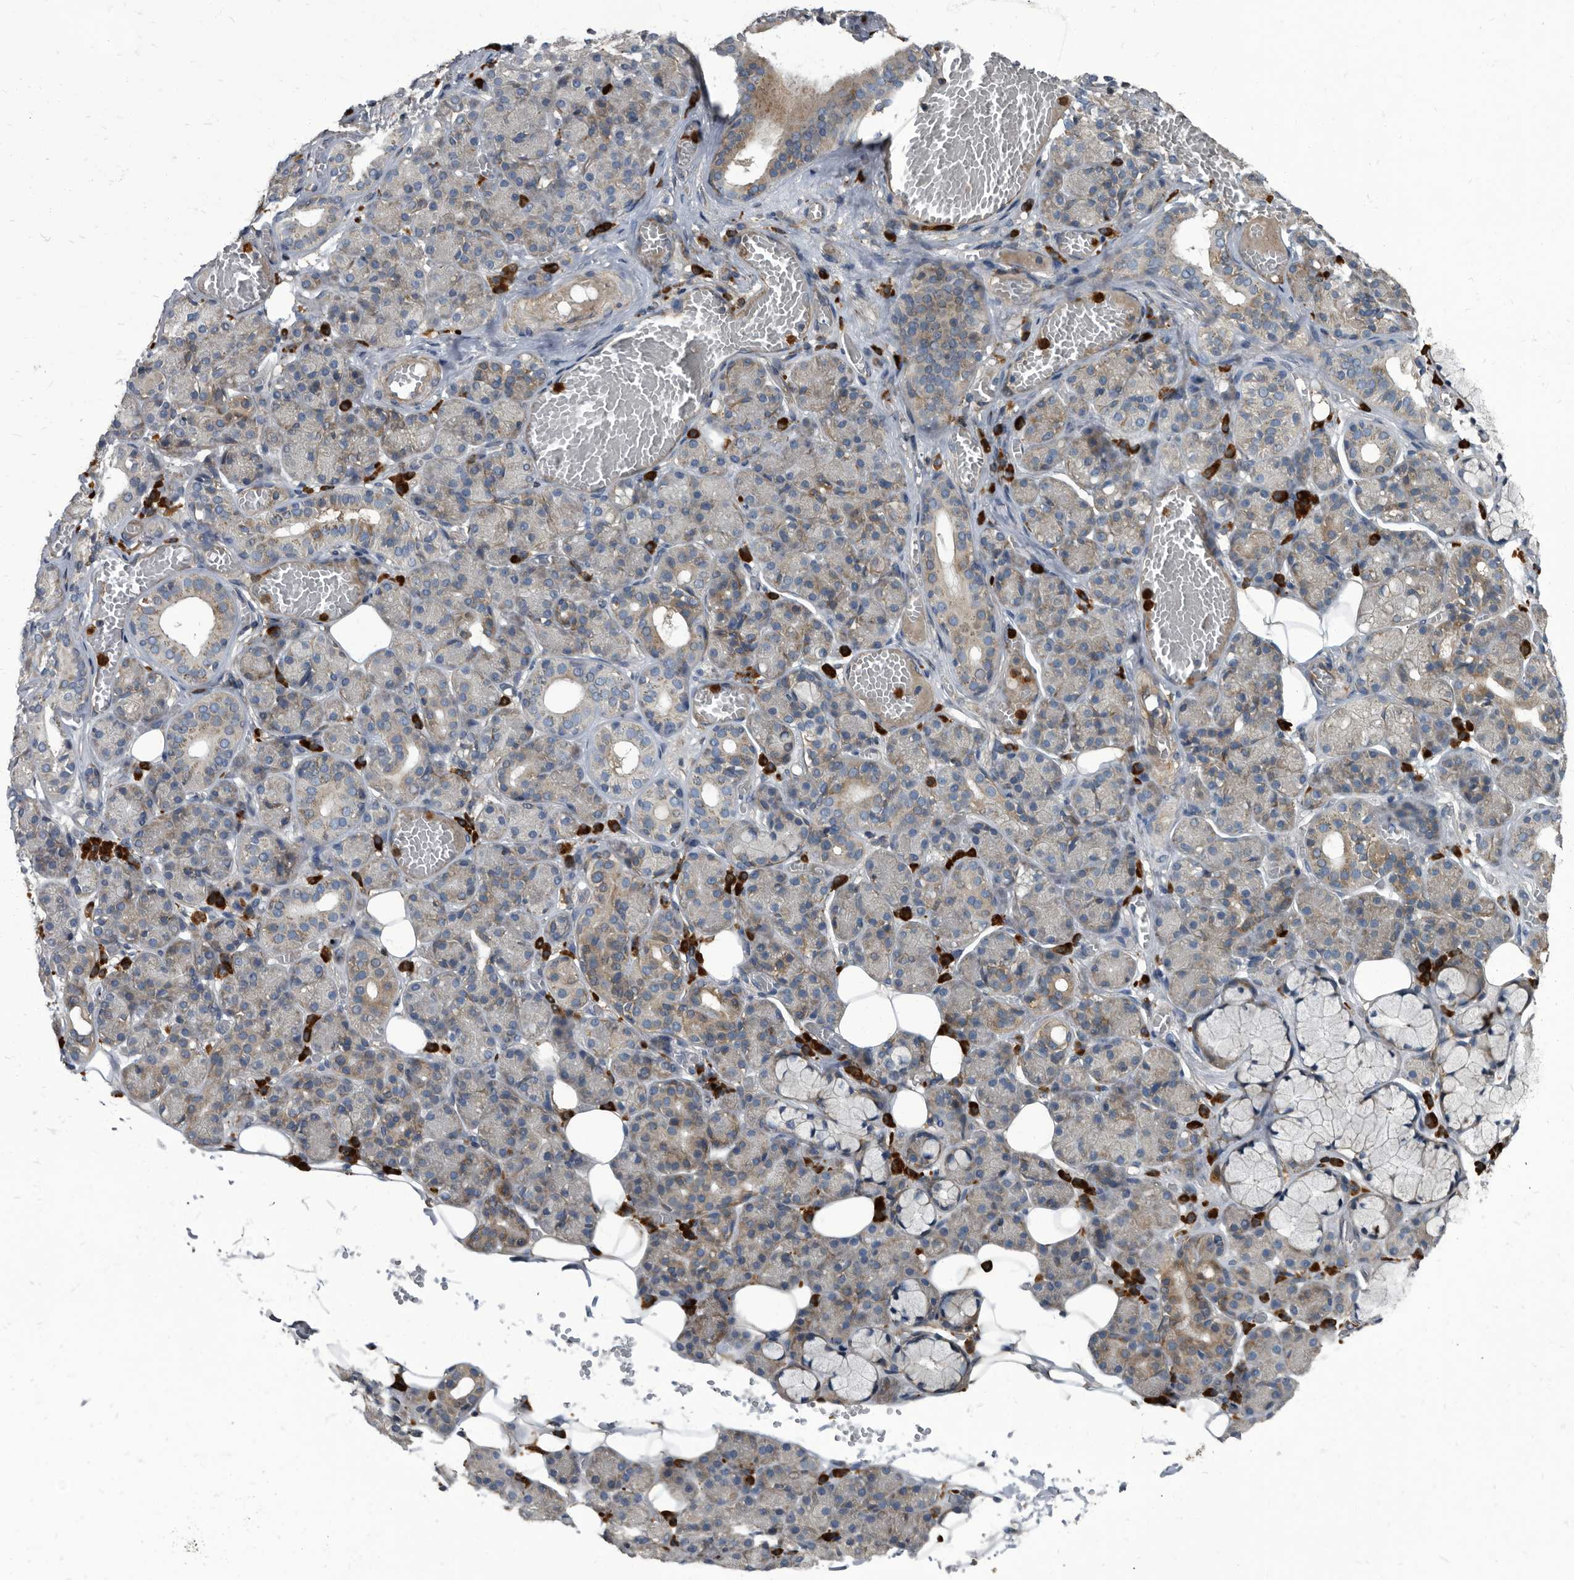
{"staining": {"intensity": "weak", "quantity": "<25%", "location": "cytoplasmic/membranous"}, "tissue": "salivary gland", "cell_type": "Glandular cells", "image_type": "normal", "snomed": [{"axis": "morphology", "description": "Normal tissue, NOS"}, {"axis": "topography", "description": "Salivary gland"}], "caption": "A photomicrograph of human salivary gland is negative for staining in glandular cells. Brightfield microscopy of immunohistochemistry stained with DAB (3,3'-diaminobenzidine) (brown) and hematoxylin (blue), captured at high magnification.", "gene": "CDV3", "patient": {"sex": "male", "age": 63}}